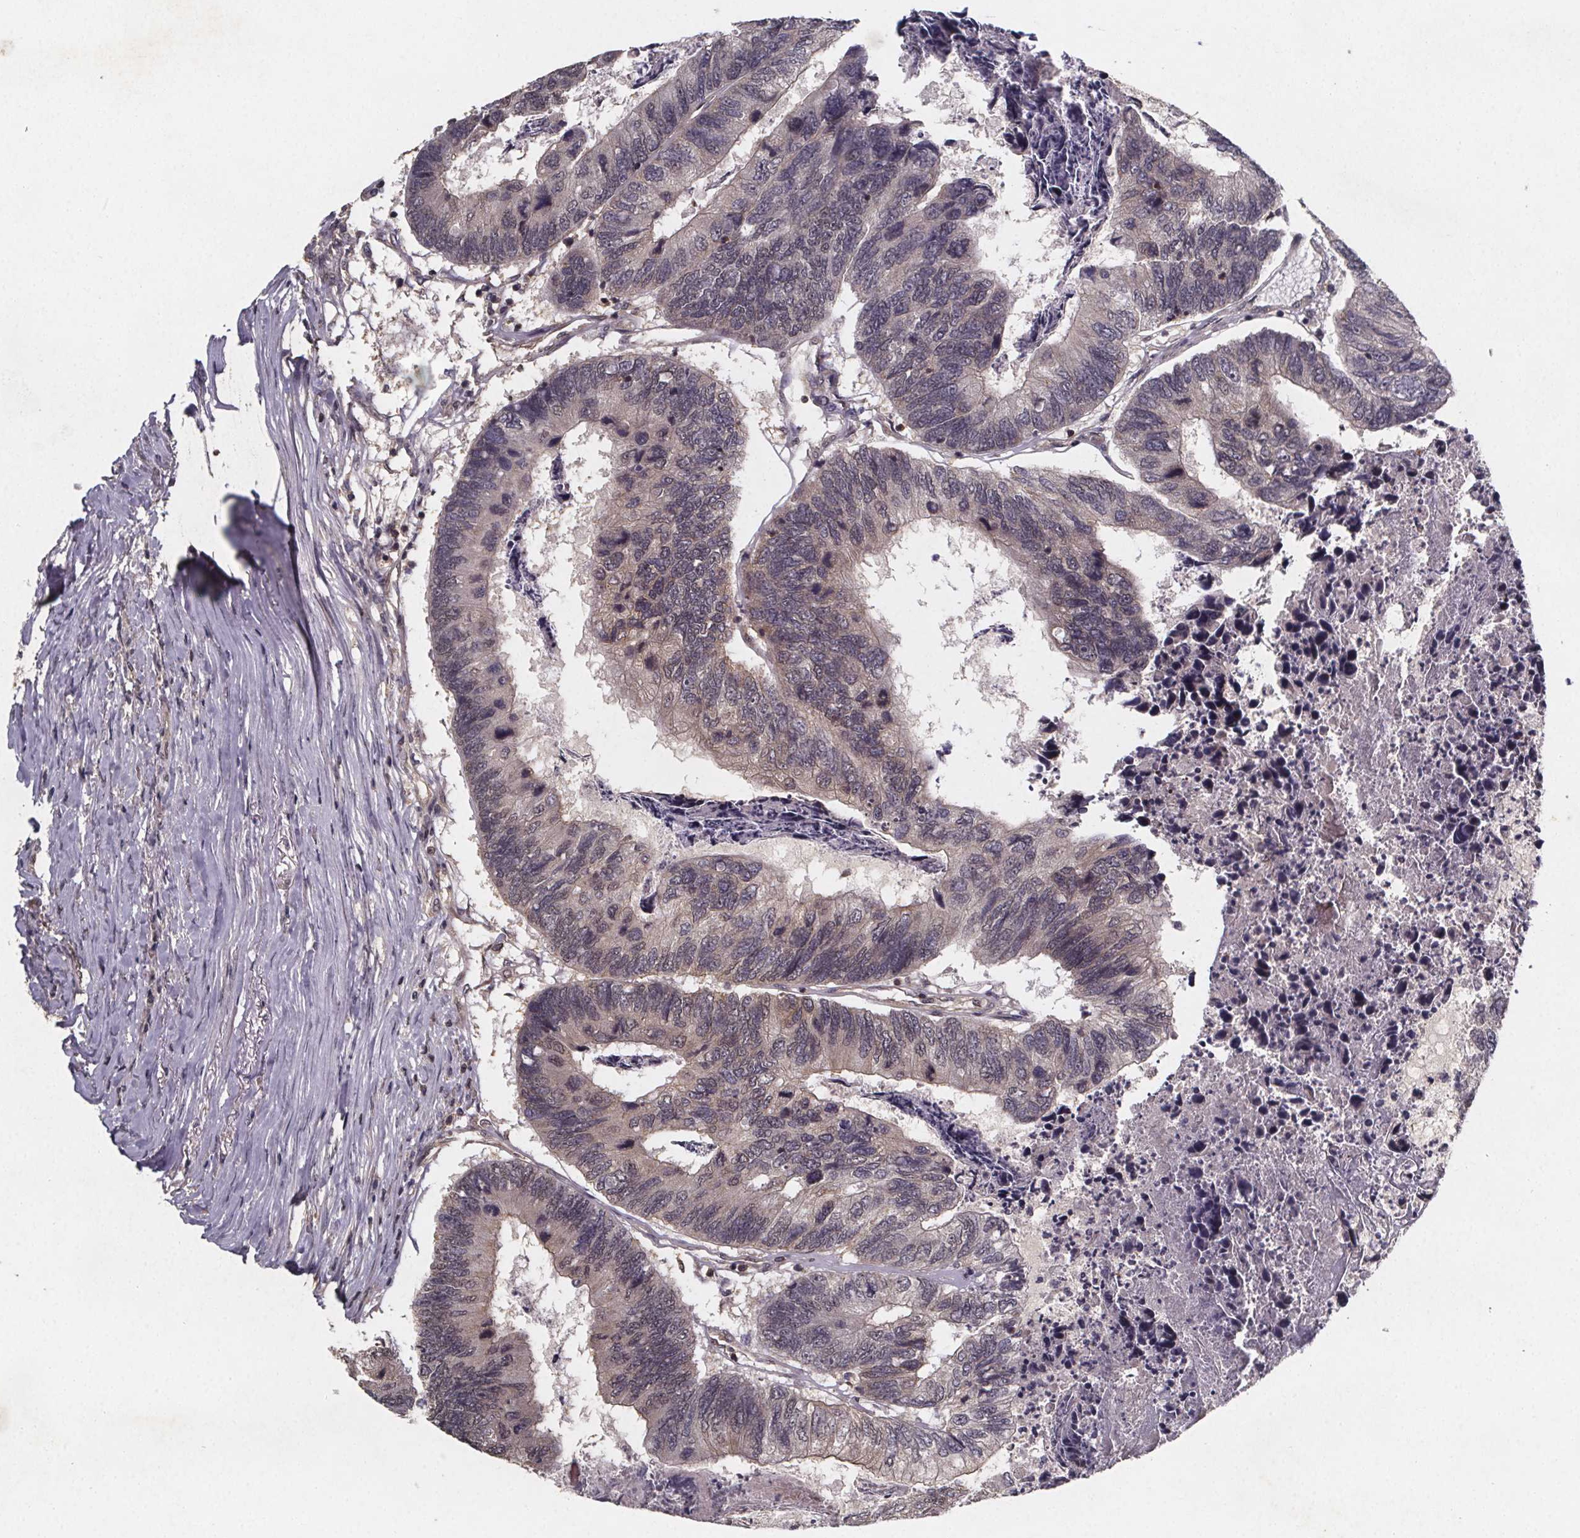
{"staining": {"intensity": "weak", "quantity": "25%-75%", "location": "cytoplasmic/membranous"}, "tissue": "colorectal cancer", "cell_type": "Tumor cells", "image_type": "cancer", "snomed": [{"axis": "morphology", "description": "Adenocarcinoma, NOS"}, {"axis": "topography", "description": "Colon"}], "caption": "Weak cytoplasmic/membranous expression is appreciated in about 25%-75% of tumor cells in colorectal cancer (adenocarcinoma). The staining was performed using DAB, with brown indicating positive protein expression. Nuclei are stained blue with hematoxylin.", "gene": "PIERCE2", "patient": {"sex": "female", "age": 67}}